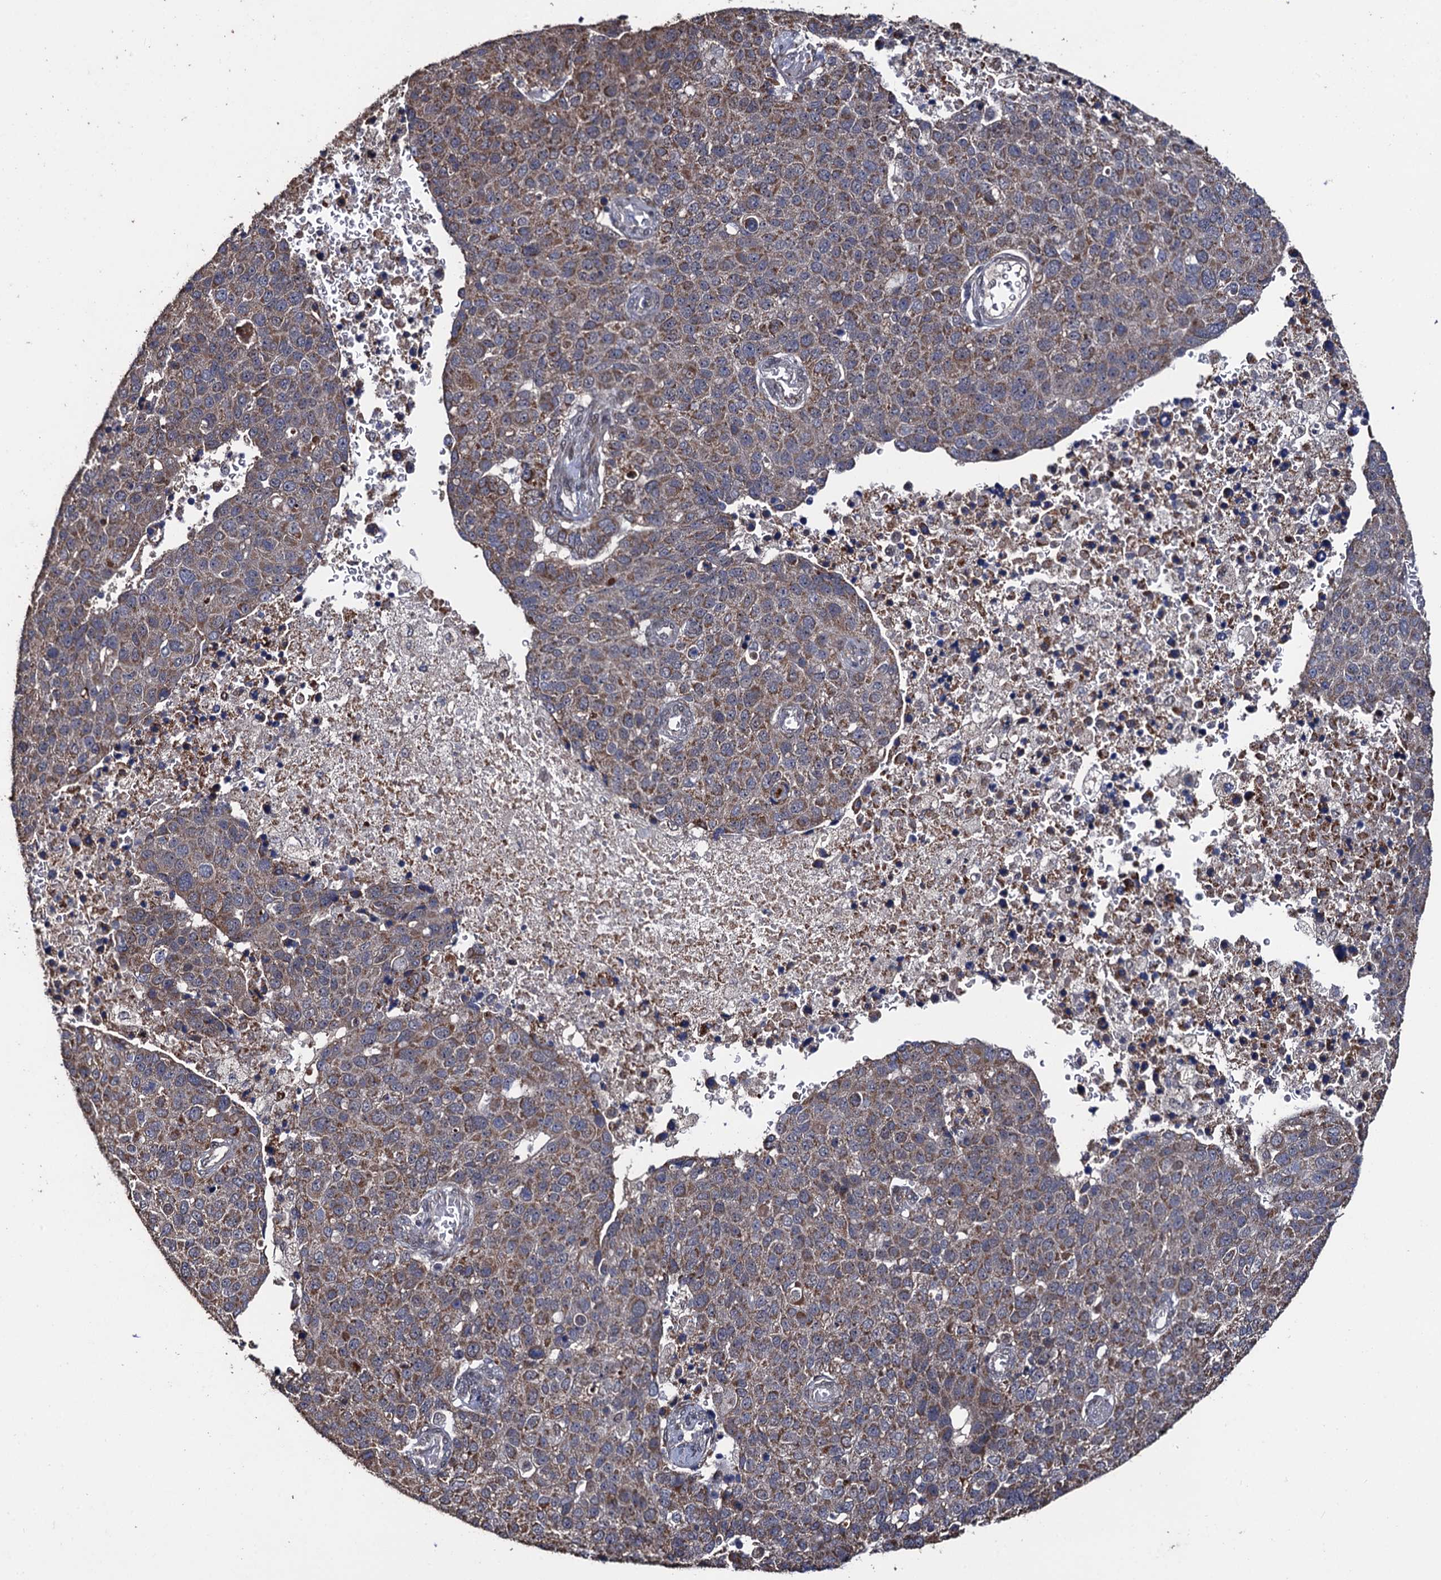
{"staining": {"intensity": "moderate", "quantity": "25%-75%", "location": "cytoplasmic/membranous"}, "tissue": "pancreatic cancer", "cell_type": "Tumor cells", "image_type": "cancer", "snomed": [{"axis": "morphology", "description": "Adenocarcinoma, NOS"}, {"axis": "topography", "description": "Pancreas"}], "caption": "Adenocarcinoma (pancreatic) was stained to show a protein in brown. There is medium levels of moderate cytoplasmic/membranous positivity in approximately 25%-75% of tumor cells. (DAB IHC, brown staining for protein, blue staining for nuclei).", "gene": "LRRC63", "patient": {"sex": "female", "age": 61}}